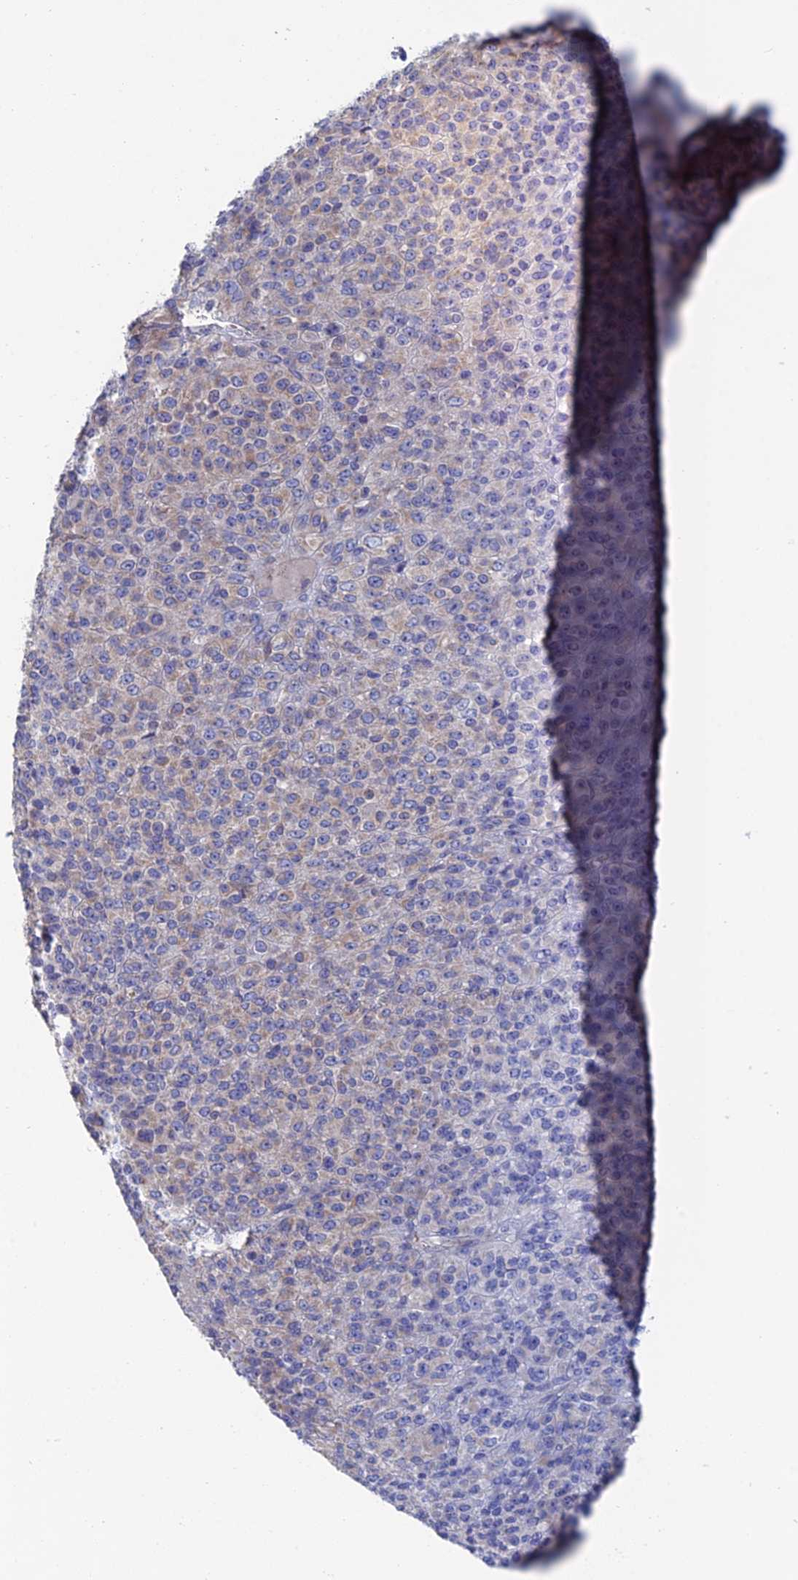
{"staining": {"intensity": "weak", "quantity": "<25%", "location": "cytoplasmic/membranous"}, "tissue": "melanoma", "cell_type": "Tumor cells", "image_type": "cancer", "snomed": [{"axis": "morphology", "description": "Malignant melanoma, Metastatic site"}, {"axis": "topography", "description": "Brain"}], "caption": "The immunohistochemistry micrograph has no significant positivity in tumor cells of melanoma tissue.", "gene": "TBC1D30", "patient": {"sex": "female", "age": 56}}